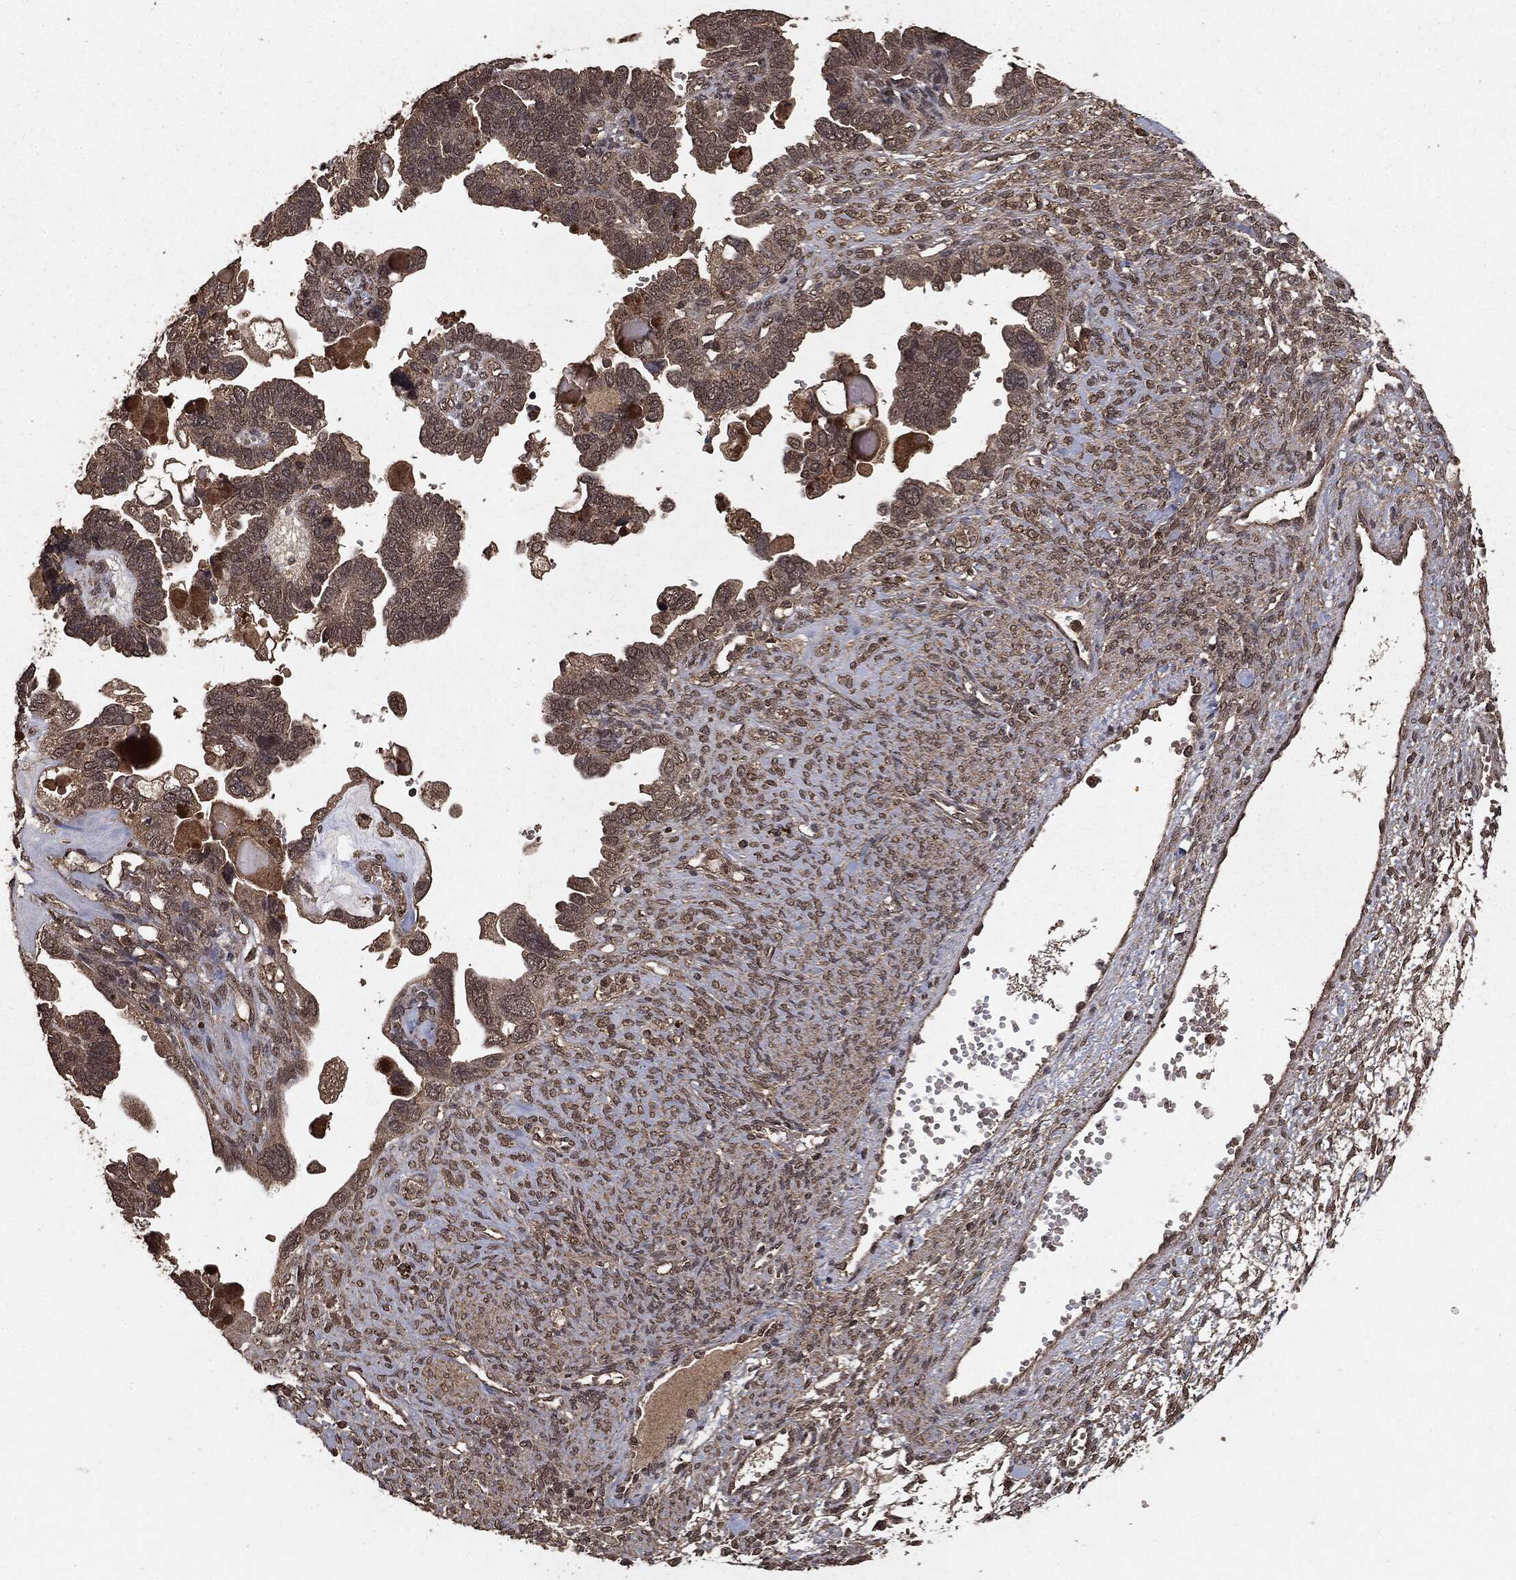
{"staining": {"intensity": "weak", "quantity": ">75%", "location": "cytoplasmic/membranous"}, "tissue": "ovarian cancer", "cell_type": "Tumor cells", "image_type": "cancer", "snomed": [{"axis": "morphology", "description": "Cystadenocarcinoma, serous, NOS"}, {"axis": "topography", "description": "Ovary"}], "caption": "A histopathology image showing weak cytoplasmic/membranous expression in approximately >75% of tumor cells in ovarian cancer, as visualized by brown immunohistochemical staining.", "gene": "NME1", "patient": {"sex": "female", "age": 51}}